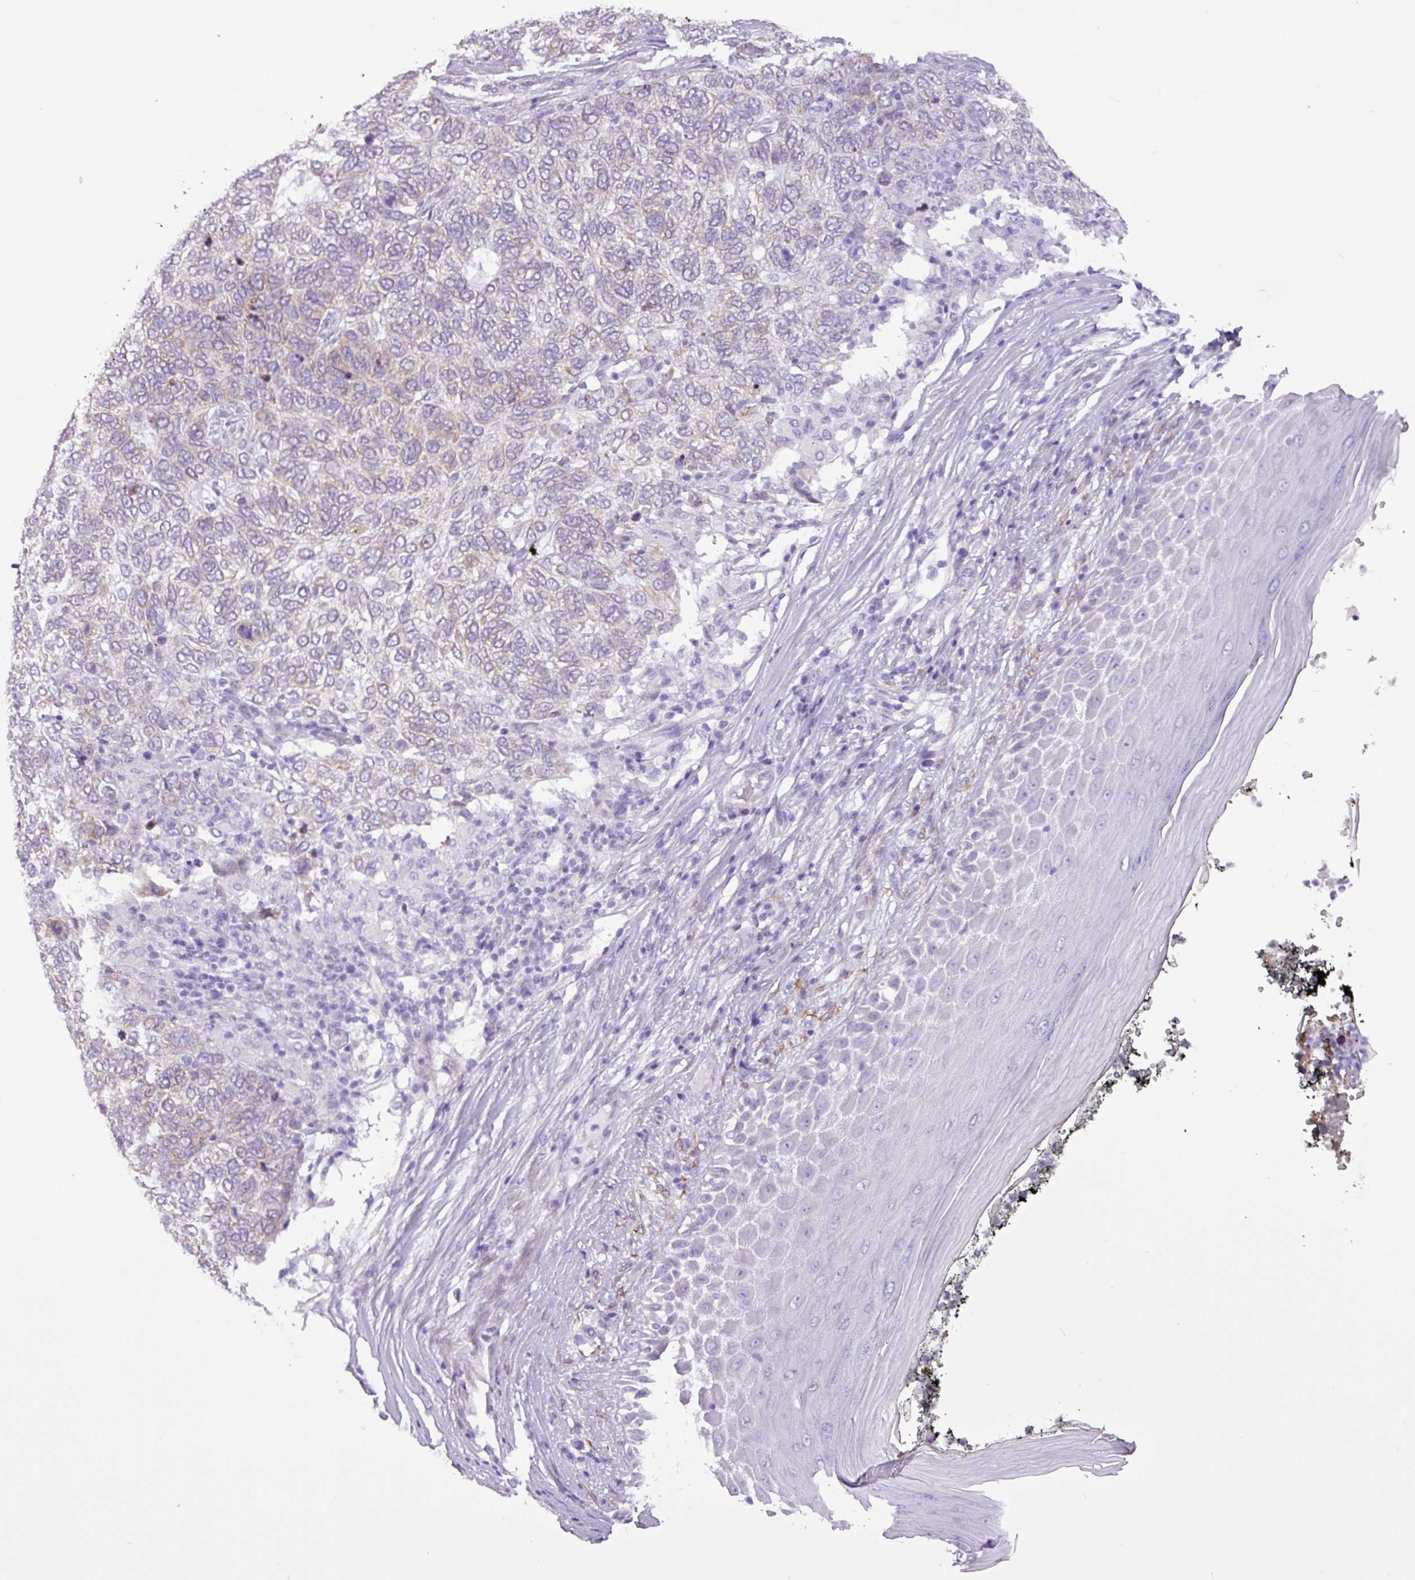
{"staining": {"intensity": "weak", "quantity": "<25%", "location": "cytoplasmic/membranous"}, "tissue": "skin cancer", "cell_type": "Tumor cells", "image_type": "cancer", "snomed": [{"axis": "morphology", "description": "Basal cell carcinoma"}, {"axis": "topography", "description": "Skin"}], "caption": "Immunohistochemistry (IHC) micrograph of skin cancer (basal cell carcinoma) stained for a protein (brown), which exhibits no expression in tumor cells. The staining is performed using DAB (3,3'-diaminobenzidine) brown chromogen with nuclei counter-stained in using hematoxylin.", "gene": "SLC38A1", "patient": {"sex": "female", "age": 65}}